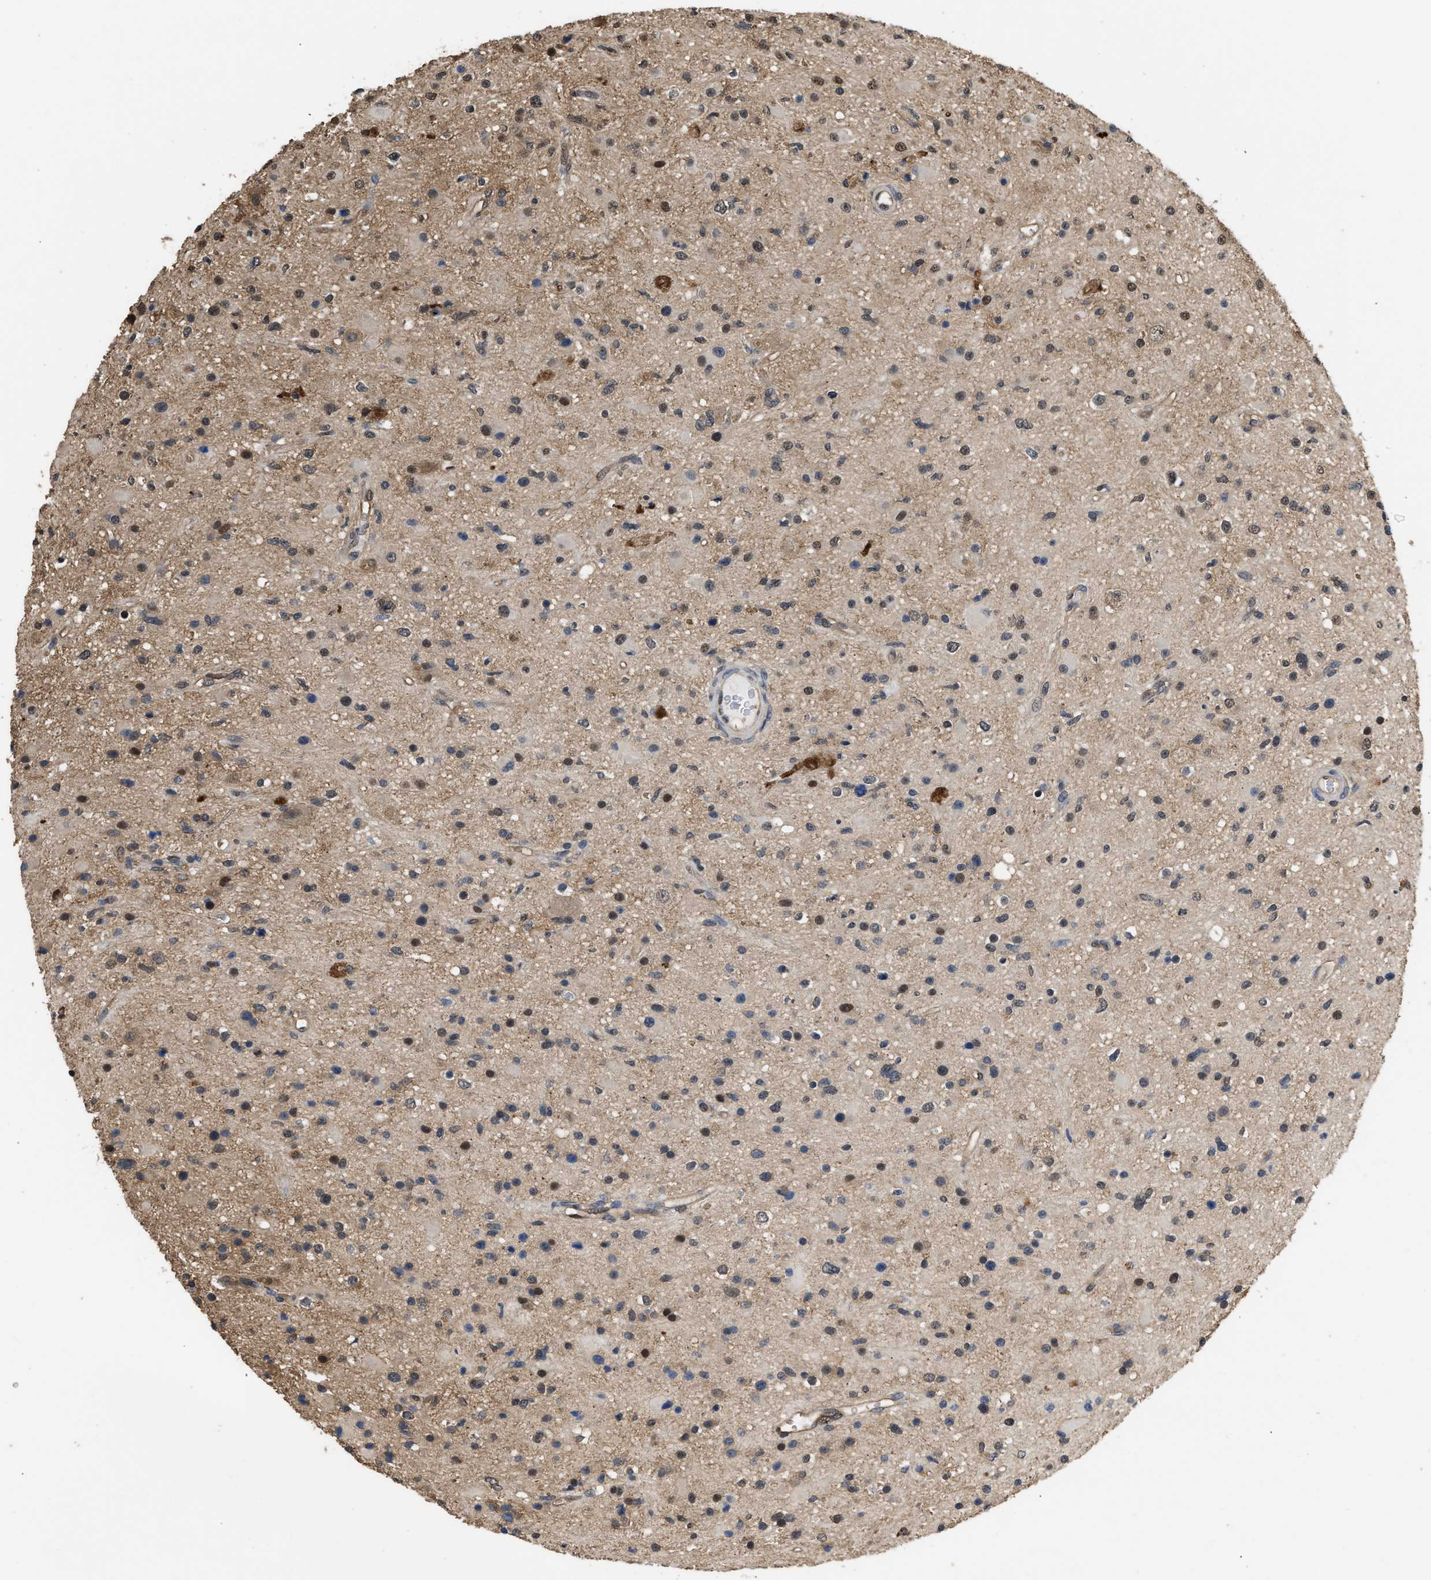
{"staining": {"intensity": "moderate", "quantity": "<25%", "location": "nuclear"}, "tissue": "glioma", "cell_type": "Tumor cells", "image_type": "cancer", "snomed": [{"axis": "morphology", "description": "Glioma, malignant, High grade"}, {"axis": "topography", "description": "Brain"}], "caption": "High-power microscopy captured an immunohistochemistry photomicrograph of malignant high-grade glioma, revealing moderate nuclear expression in about <25% of tumor cells. Using DAB (brown) and hematoxylin (blue) stains, captured at high magnification using brightfield microscopy.", "gene": "SCAI", "patient": {"sex": "male", "age": 33}}